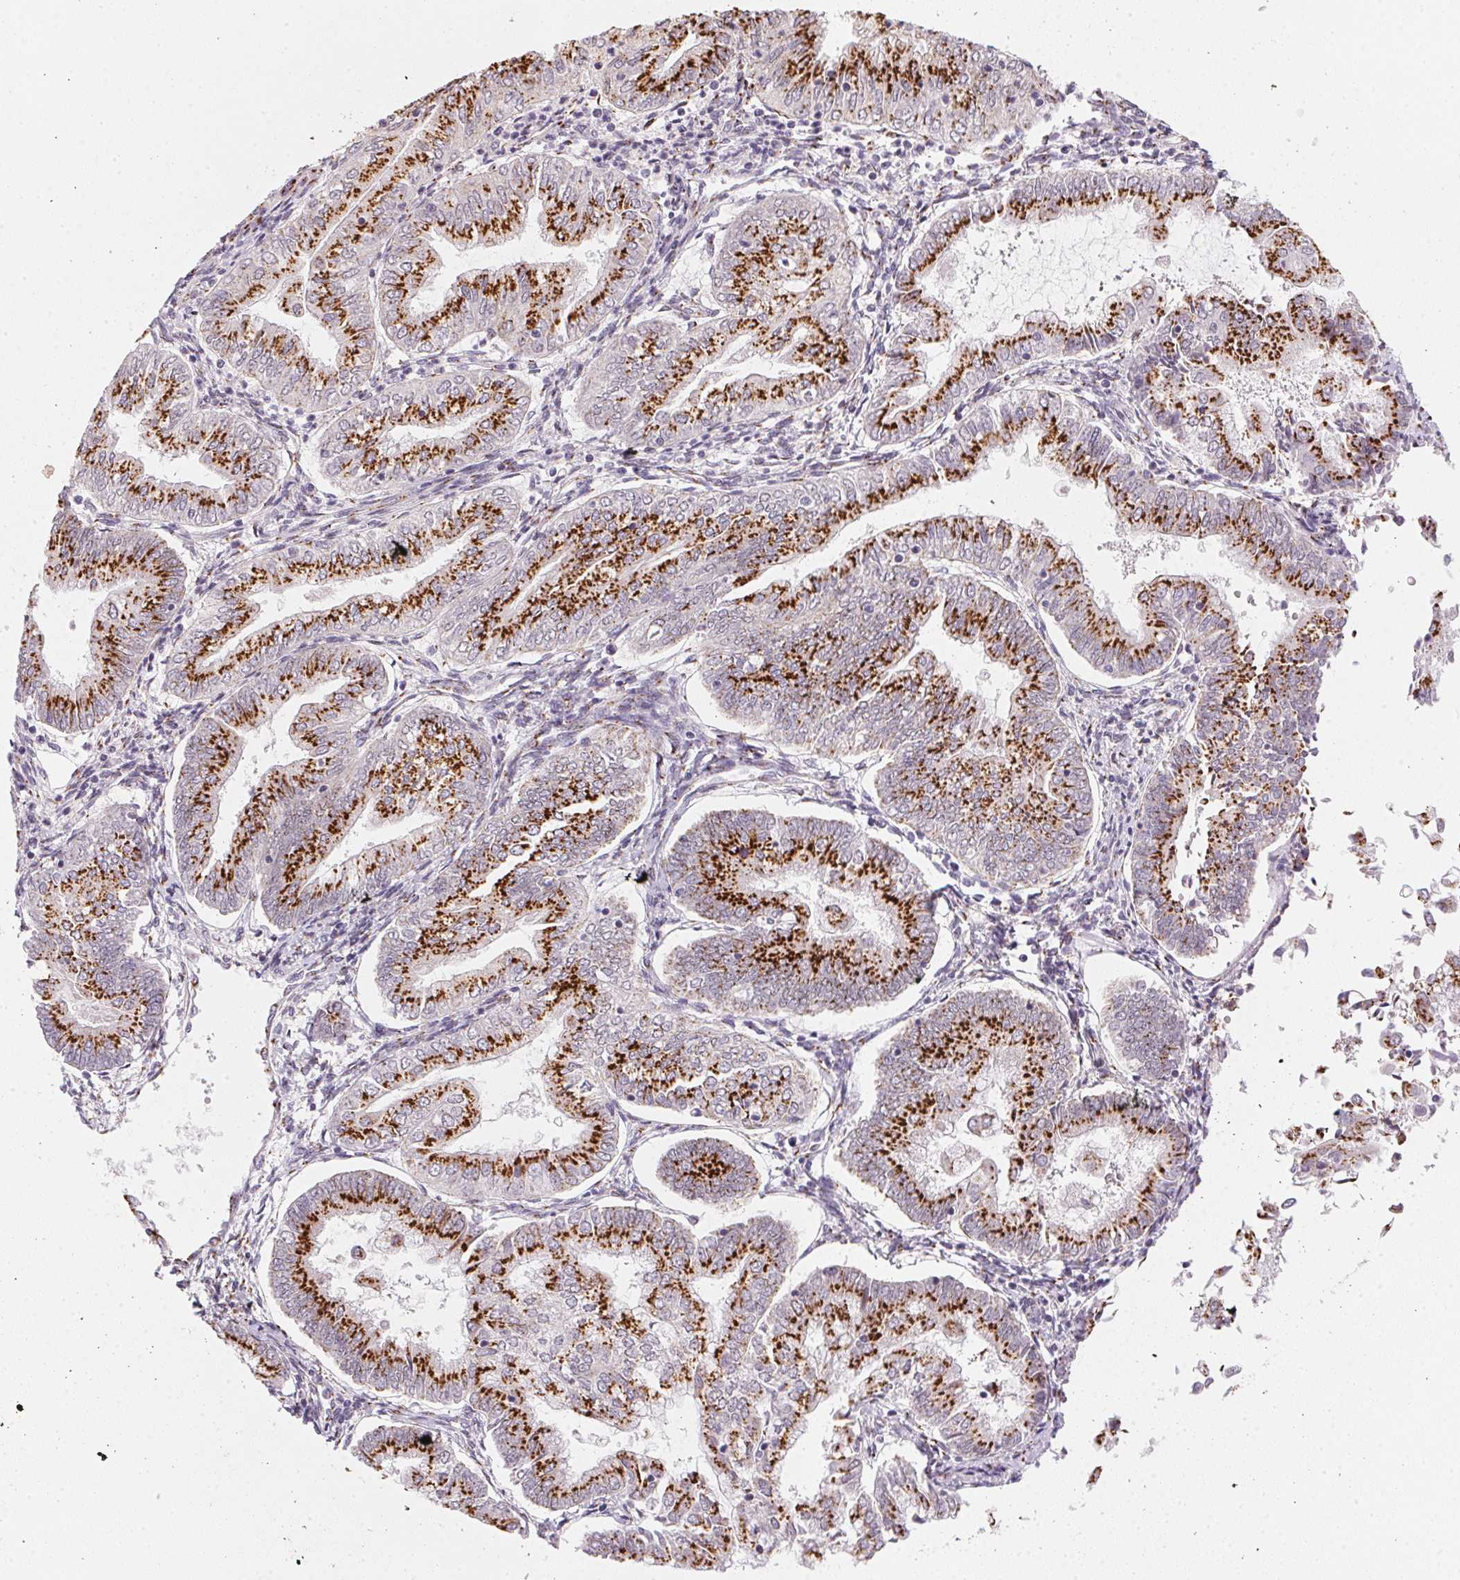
{"staining": {"intensity": "strong", "quantity": ">75%", "location": "cytoplasmic/membranous"}, "tissue": "endometrial cancer", "cell_type": "Tumor cells", "image_type": "cancer", "snomed": [{"axis": "morphology", "description": "Adenocarcinoma, NOS"}, {"axis": "topography", "description": "Endometrium"}], "caption": "Immunohistochemical staining of human adenocarcinoma (endometrial) displays high levels of strong cytoplasmic/membranous staining in about >75% of tumor cells. (DAB IHC with brightfield microscopy, high magnification).", "gene": "RAB22A", "patient": {"sex": "female", "age": 55}}